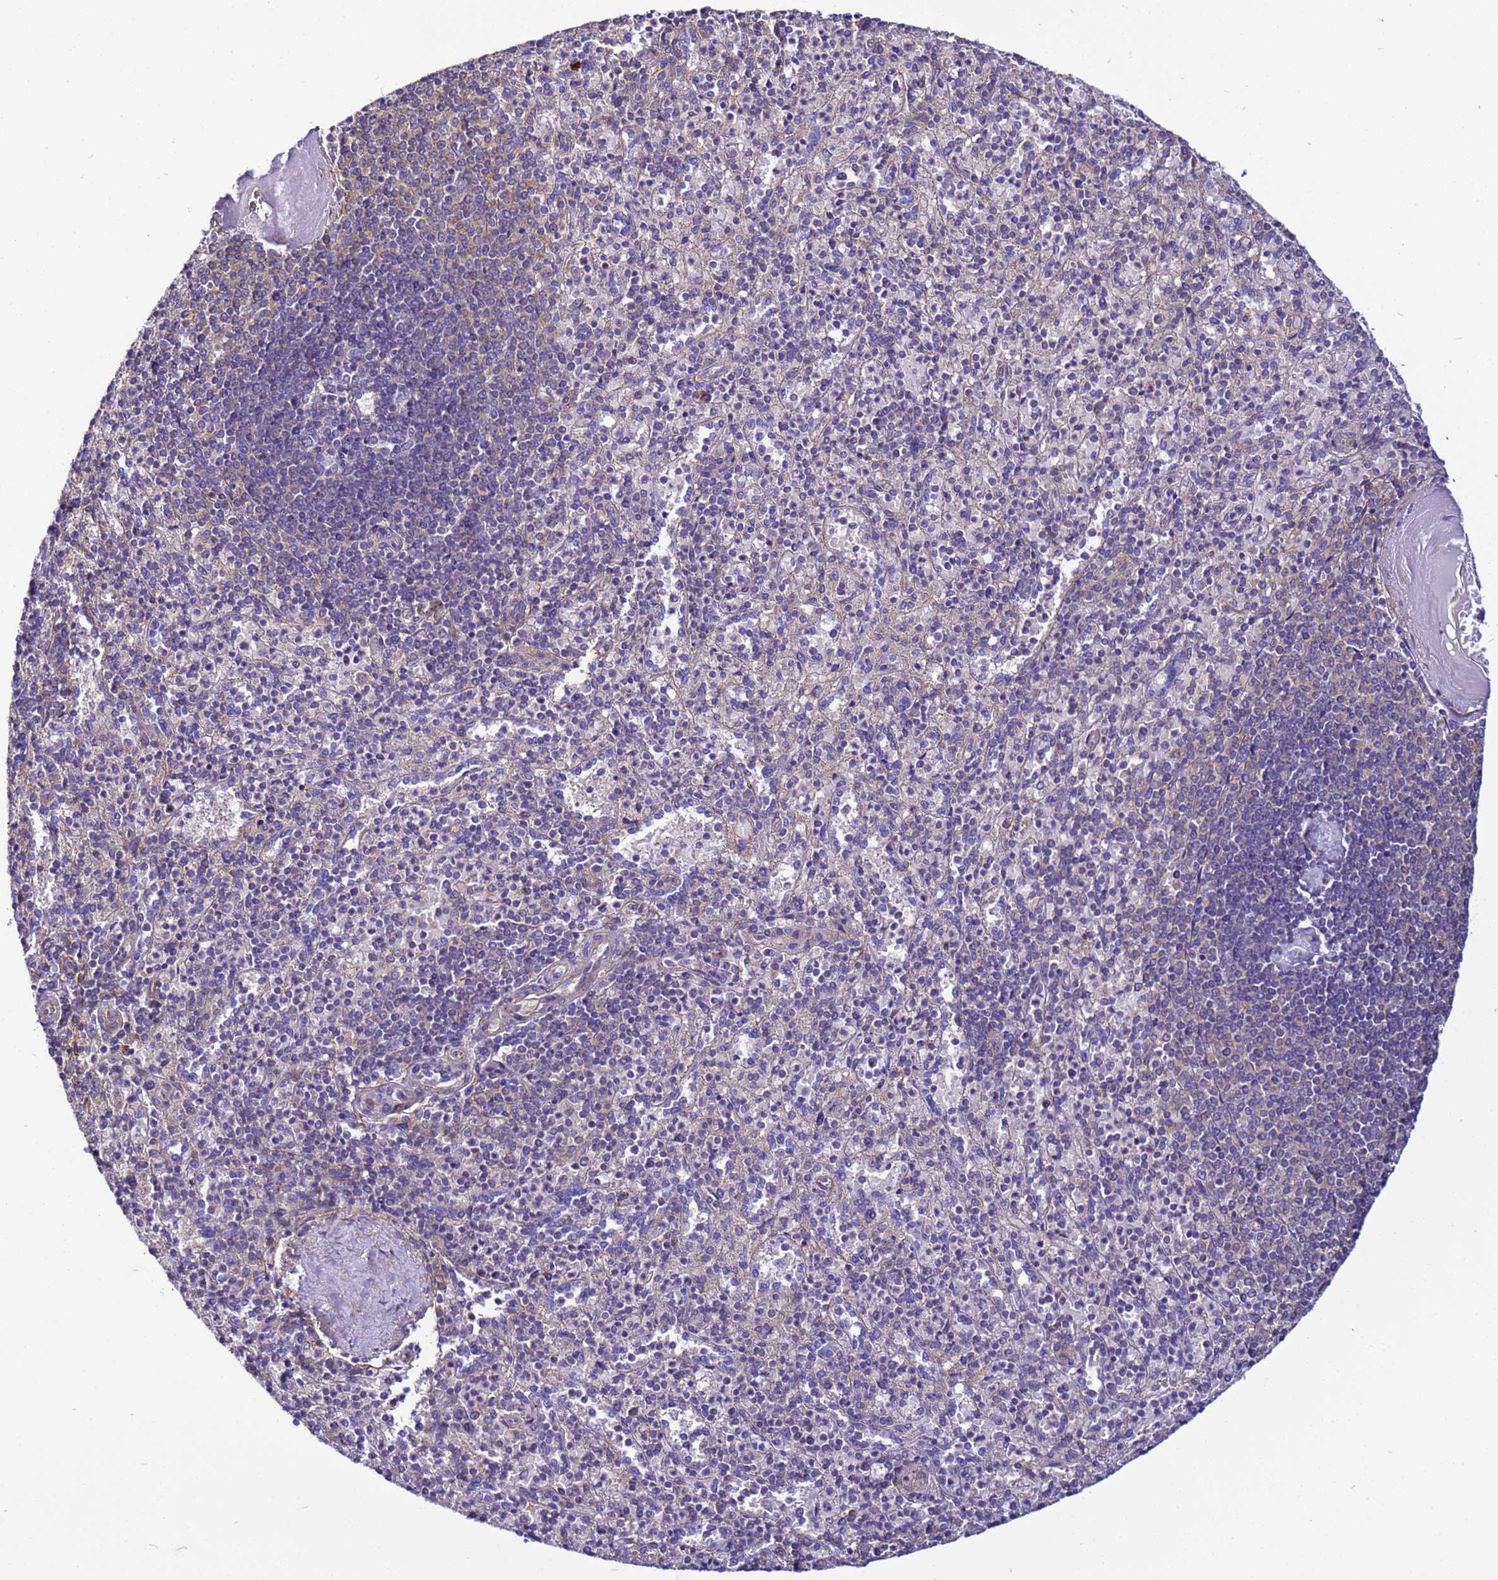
{"staining": {"intensity": "weak", "quantity": "25%-75%", "location": "cytoplasmic/membranous"}, "tissue": "spleen", "cell_type": "Cells in red pulp", "image_type": "normal", "snomed": [{"axis": "morphology", "description": "Normal tissue, NOS"}, {"axis": "topography", "description": "Spleen"}], "caption": "A high-resolution image shows immunohistochemistry (IHC) staining of unremarkable spleen, which displays weak cytoplasmic/membranous expression in approximately 25%-75% of cells in red pulp. The staining was performed using DAB, with brown indicating positive protein expression. Nuclei are stained blue with hematoxylin.", "gene": "STK38L", "patient": {"sex": "male", "age": 82}}